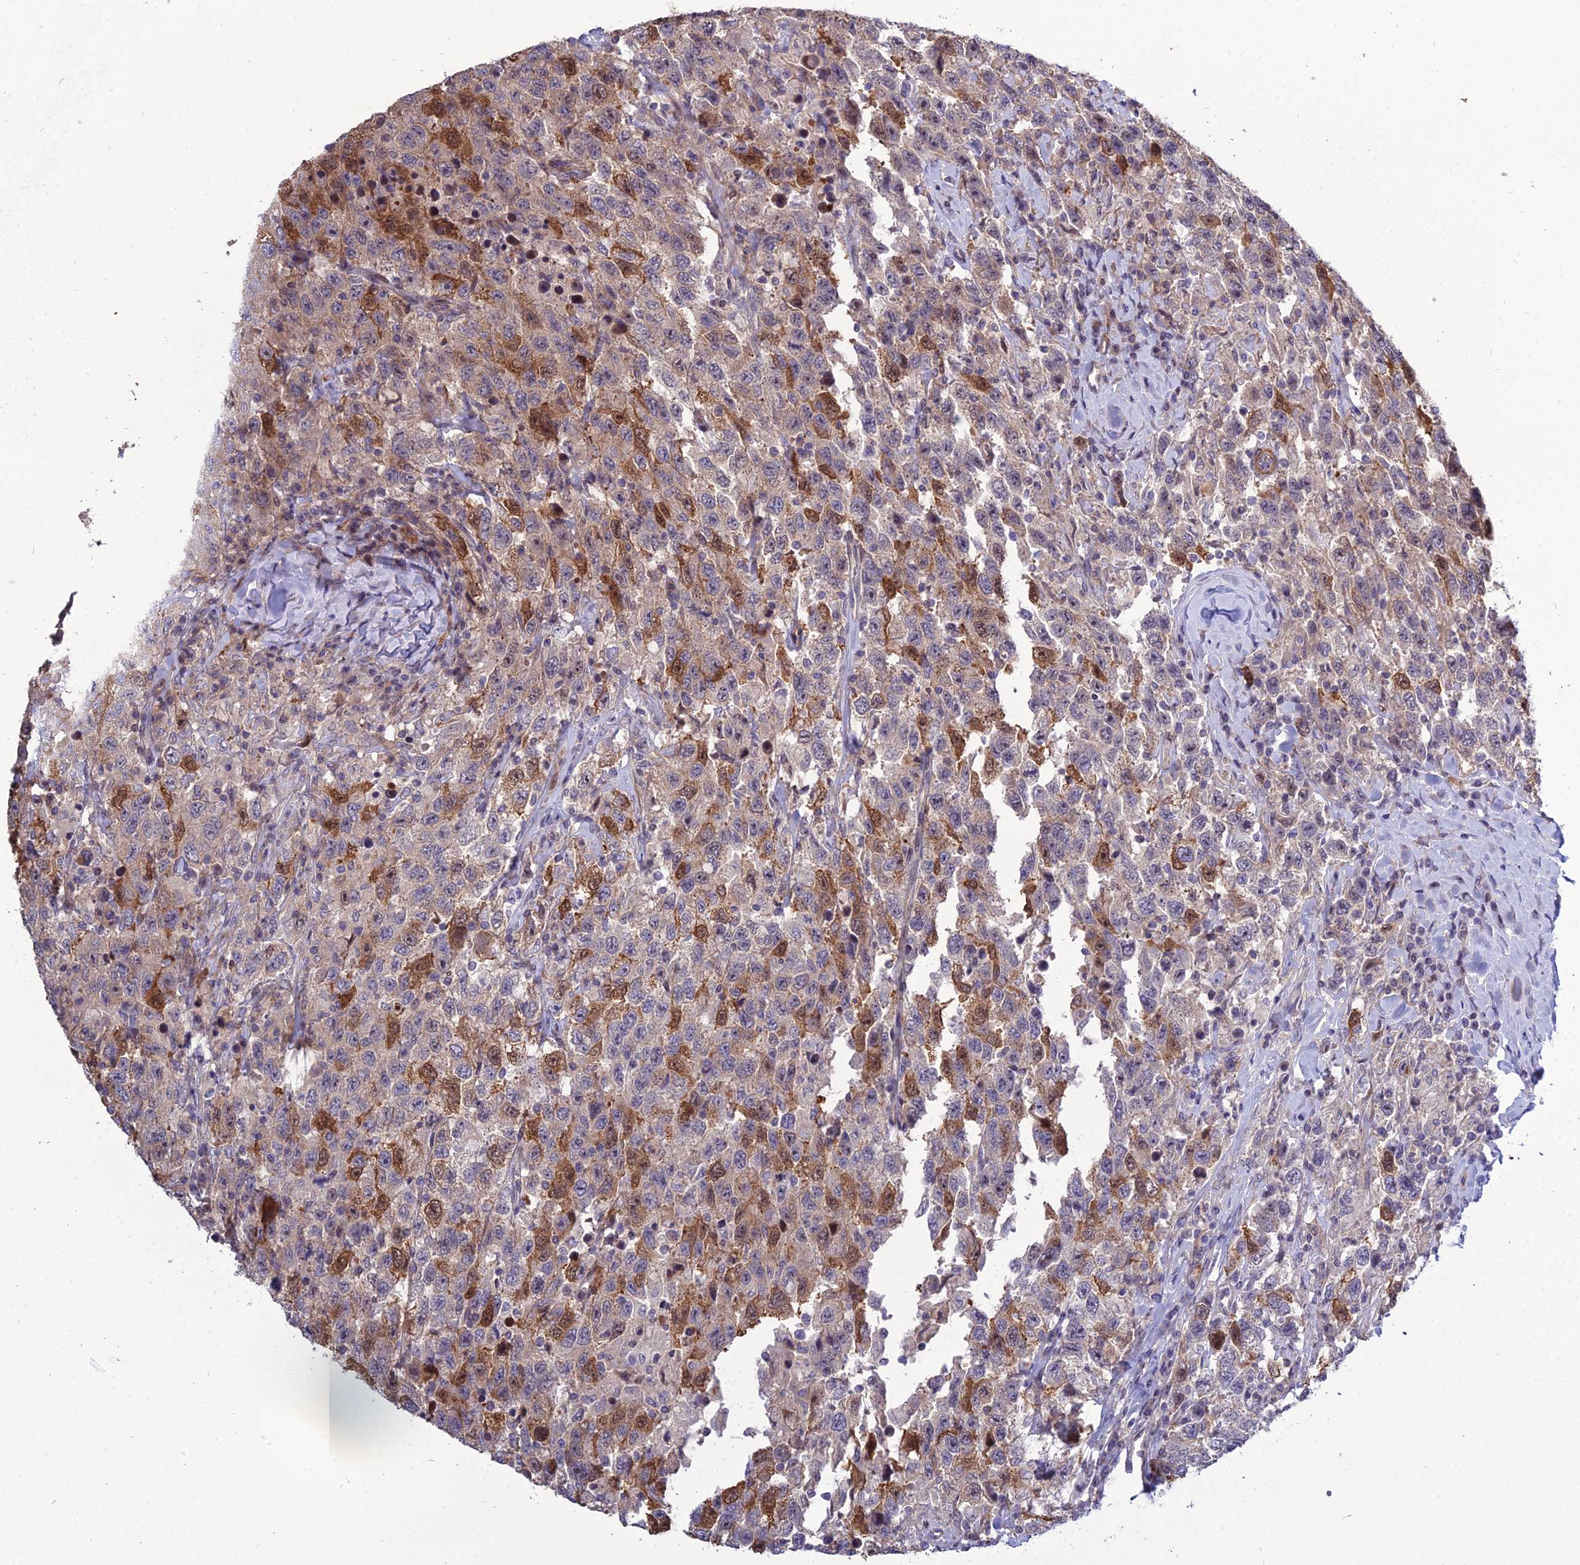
{"staining": {"intensity": "moderate", "quantity": "<25%", "location": "cytoplasmic/membranous,nuclear"}, "tissue": "testis cancer", "cell_type": "Tumor cells", "image_type": "cancer", "snomed": [{"axis": "morphology", "description": "Seminoma, NOS"}, {"axis": "topography", "description": "Testis"}], "caption": "Immunohistochemical staining of human seminoma (testis) displays low levels of moderate cytoplasmic/membranous and nuclear staining in about <25% of tumor cells. The staining was performed using DAB, with brown indicating positive protein expression. Nuclei are stained blue with hematoxylin.", "gene": "TSPYL2", "patient": {"sex": "male", "age": 65}}